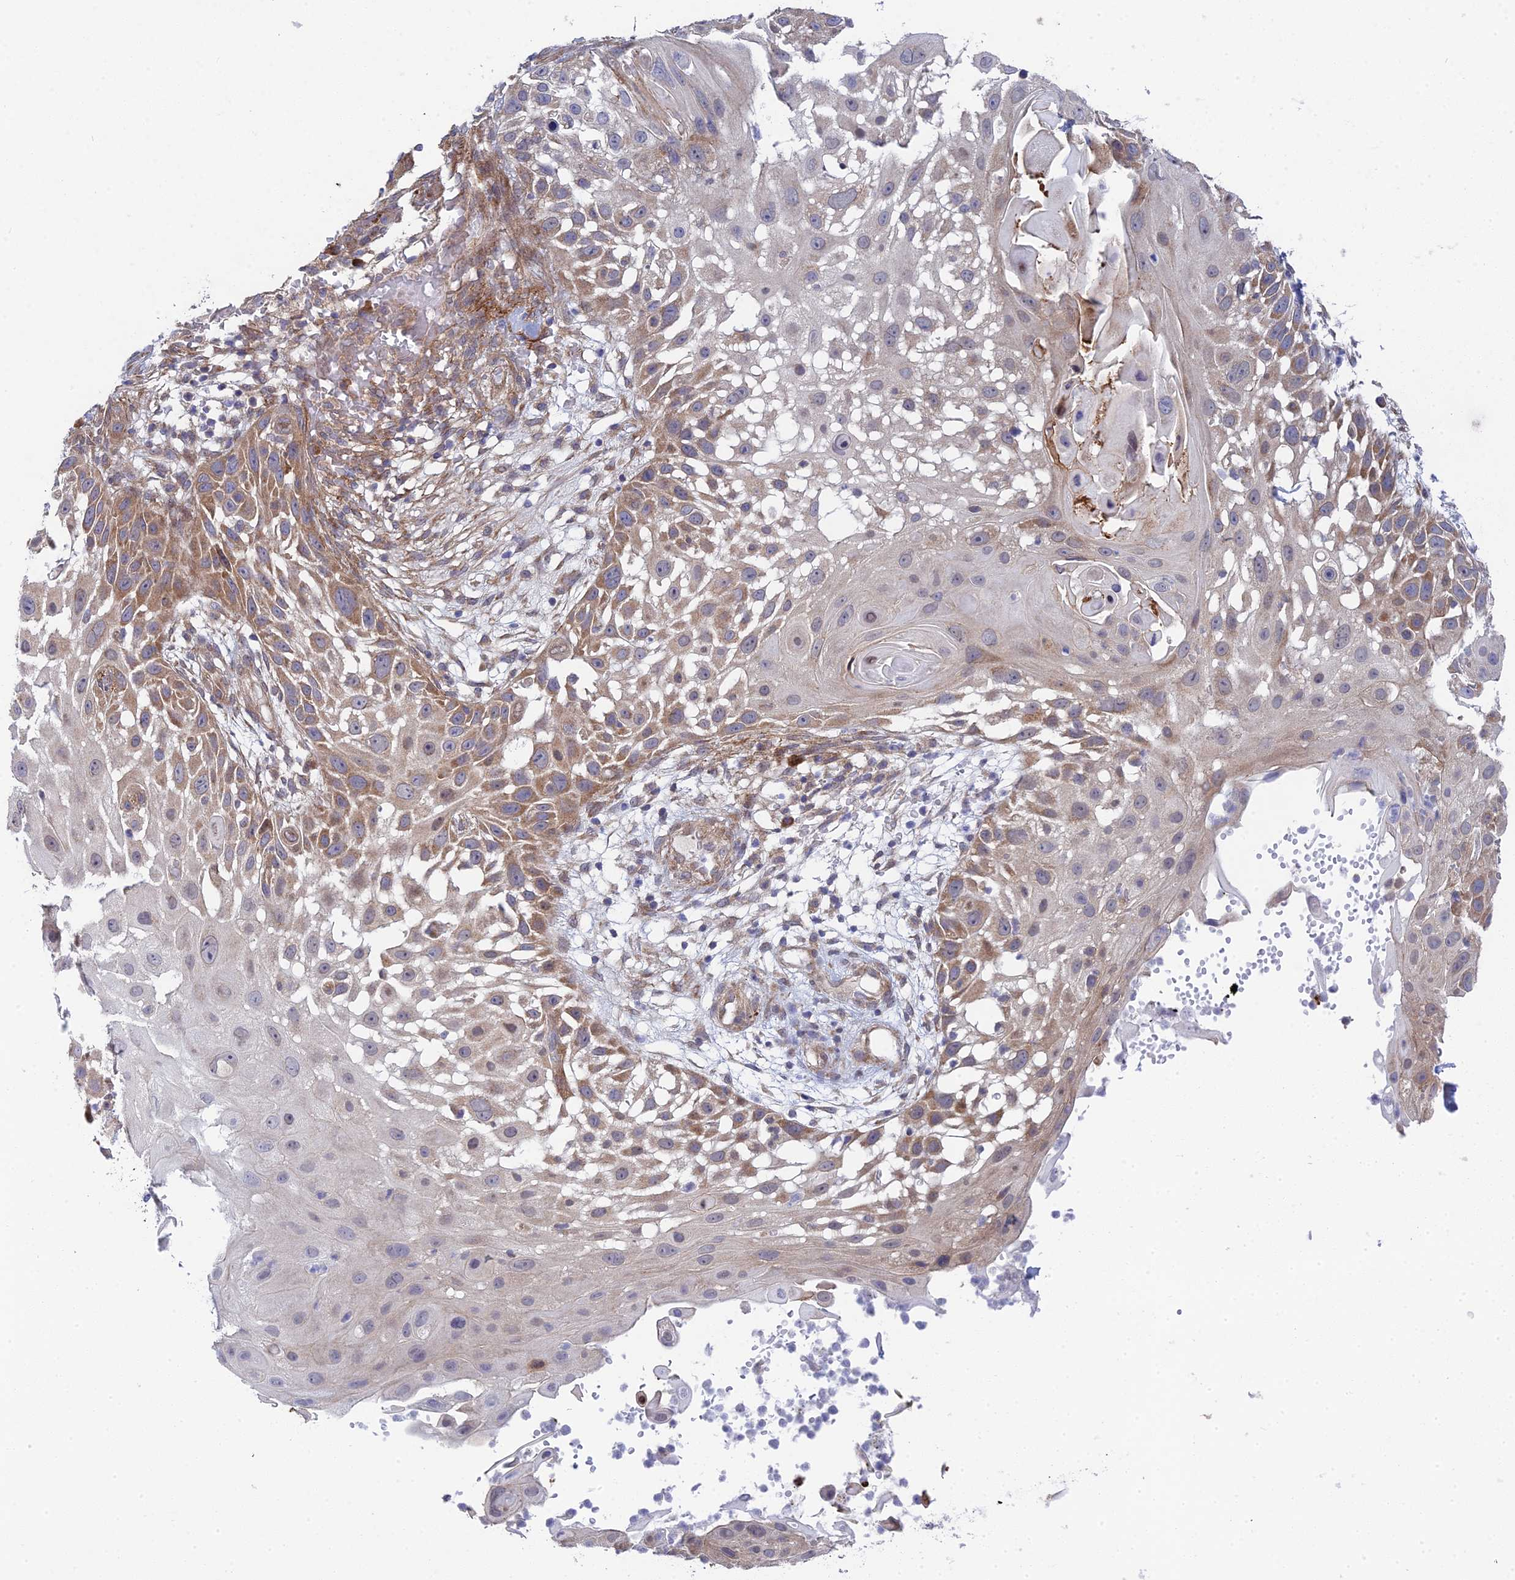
{"staining": {"intensity": "moderate", "quantity": "25%-75%", "location": "cytoplasmic/membranous"}, "tissue": "skin cancer", "cell_type": "Tumor cells", "image_type": "cancer", "snomed": [{"axis": "morphology", "description": "Squamous cell carcinoma, NOS"}, {"axis": "topography", "description": "Skin"}], "caption": "Immunohistochemistry (IHC) (DAB) staining of skin cancer (squamous cell carcinoma) exhibits moderate cytoplasmic/membranous protein expression in about 25%-75% of tumor cells. The protein of interest is stained brown, and the nuclei are stained in blue (DAB (3,3'-diaminobenzidine) IHC with brightfield microscopy, high magnification).", "gene": "INCA1", "patient": {"sex": "female", "age": 44}}